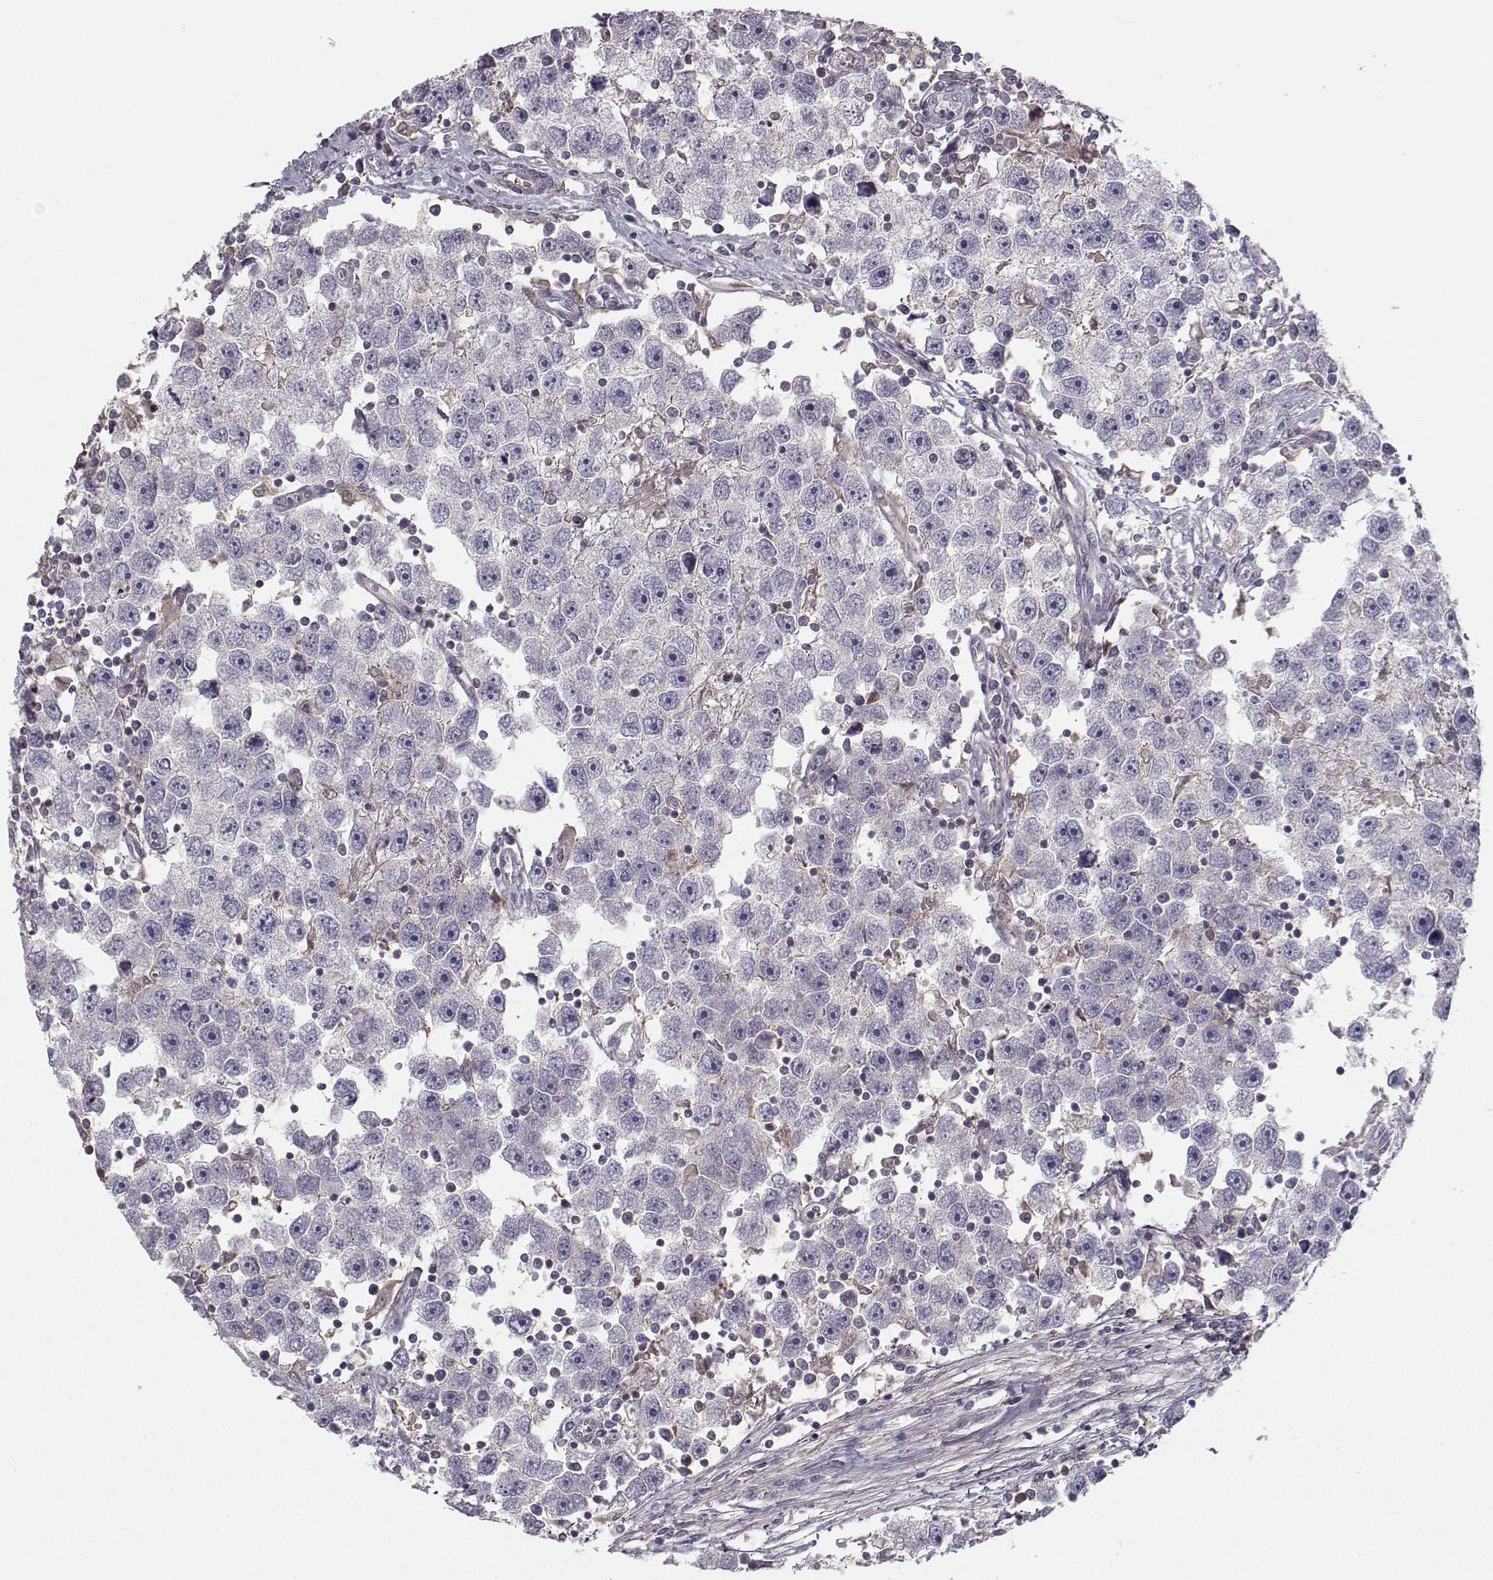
{"staining": {"intensity": "negative", "quantity": "none", "location": "none"}, "tissue": "testis cancer", "cell_type": "Tumor cells", "image_type": "cancer", "snomed": [{"axis": "morphology", "description": "Seminoma, NOS"}, {"axis": "topography", "description": "Testis"}], "caption": "Tumor cells show no significant protein positivity in testis cancer (seminoma). (Brightfield microscopy of DAB IHC at high magnification).", "gene": "ASB16", "patient": {"sex": "male", "age": 30}}